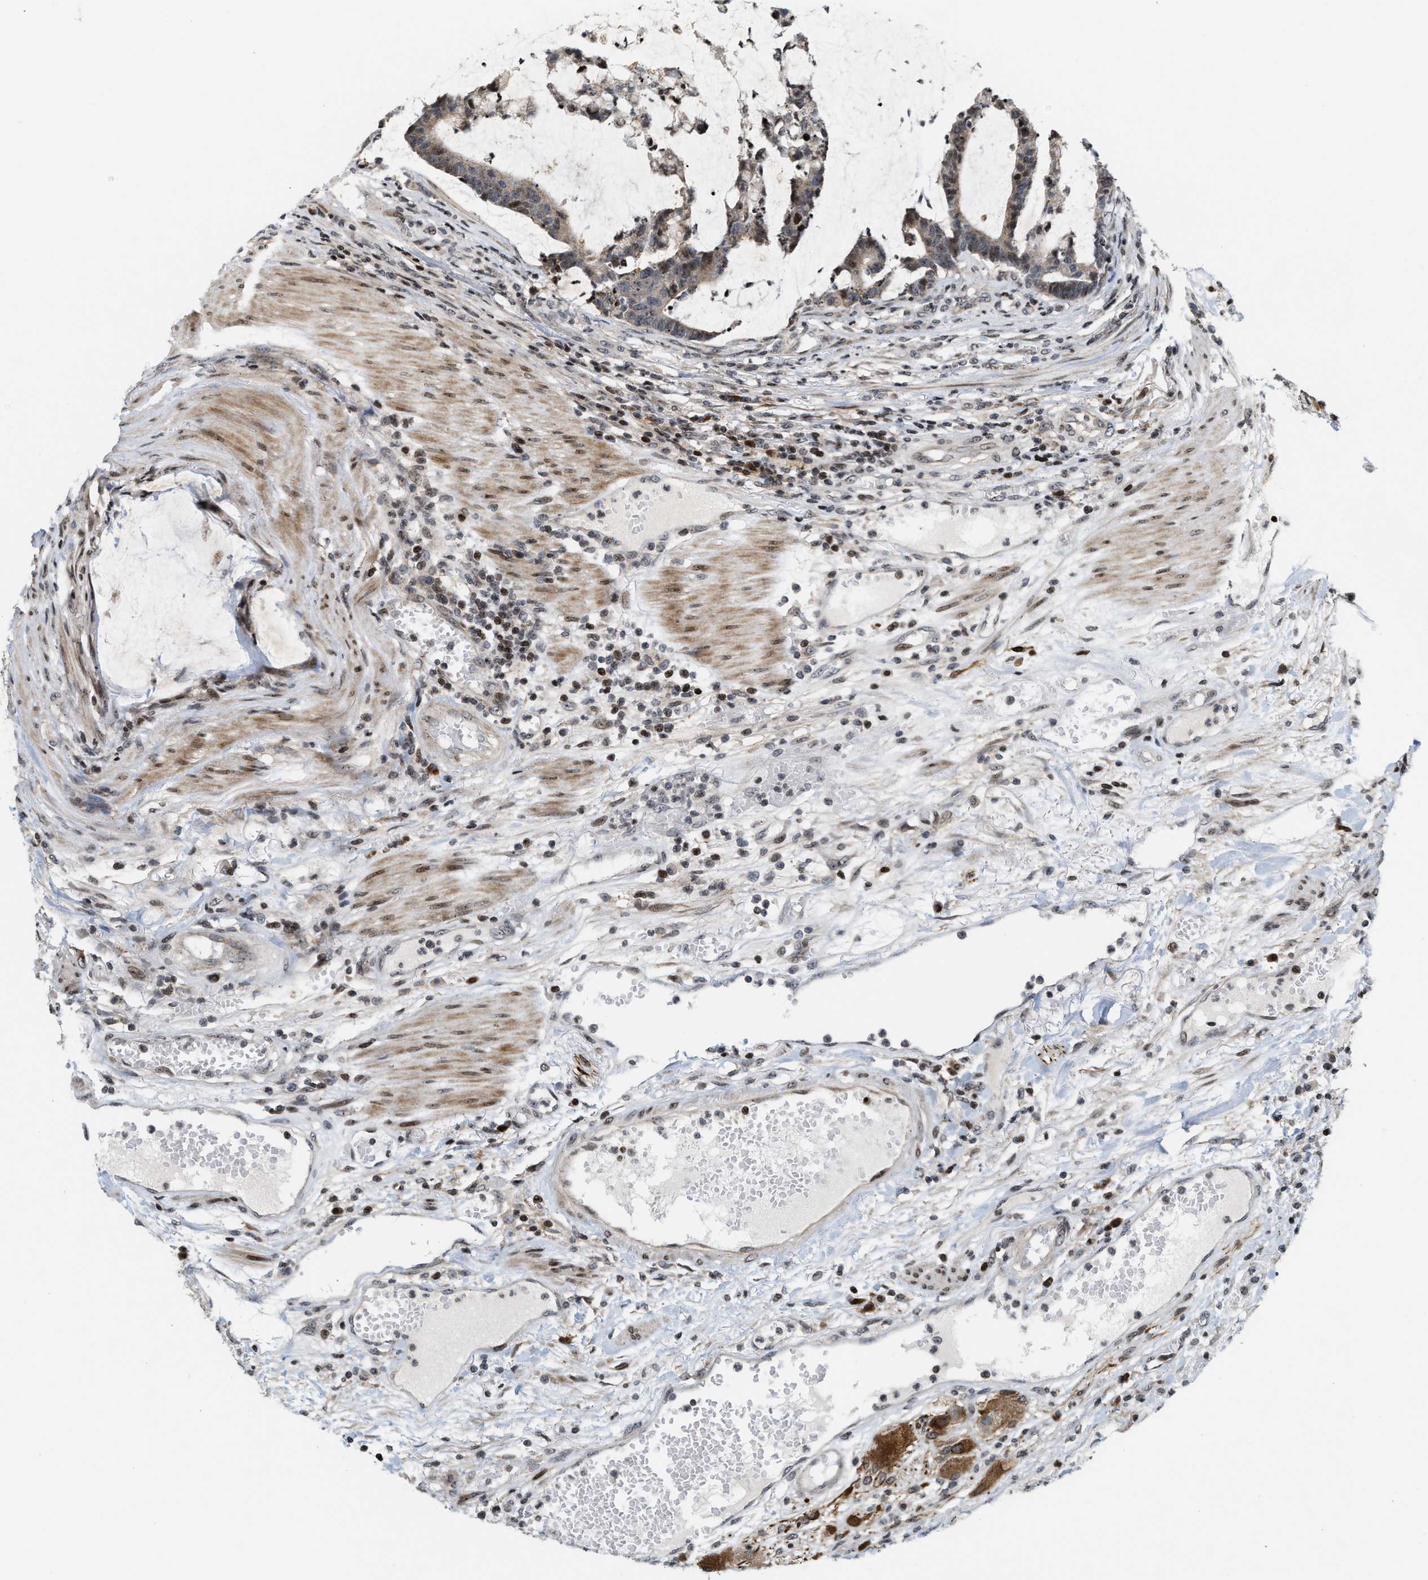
{"staining": {"intensity": "weak", "quantity": "25%-75%", "location": "cytoplasmic/membranous,nuclear"}, "tissue": "colorectal cancer", "cell_type": "Tumor cells", "image_type": "cancer", "snomed": [{"axis": "morphology", "description": "Adenocarcinoma, NOS"}, {"axis": "topography", "description": "Colon"}], "caption": "A brown stain labels weak cytoplasmic/membranous and nuclear positivity of a protein in colorectal cancer (adenocarcinoma) tumor cells. The staining was performed using DAB (3,3'-diaminobenzidine), with brown indicating positive protein expression. Nuclei are stained blue with hematoxylin.", "gene": "PDZD2", "patient": {"sex": "female", "age": 84}}